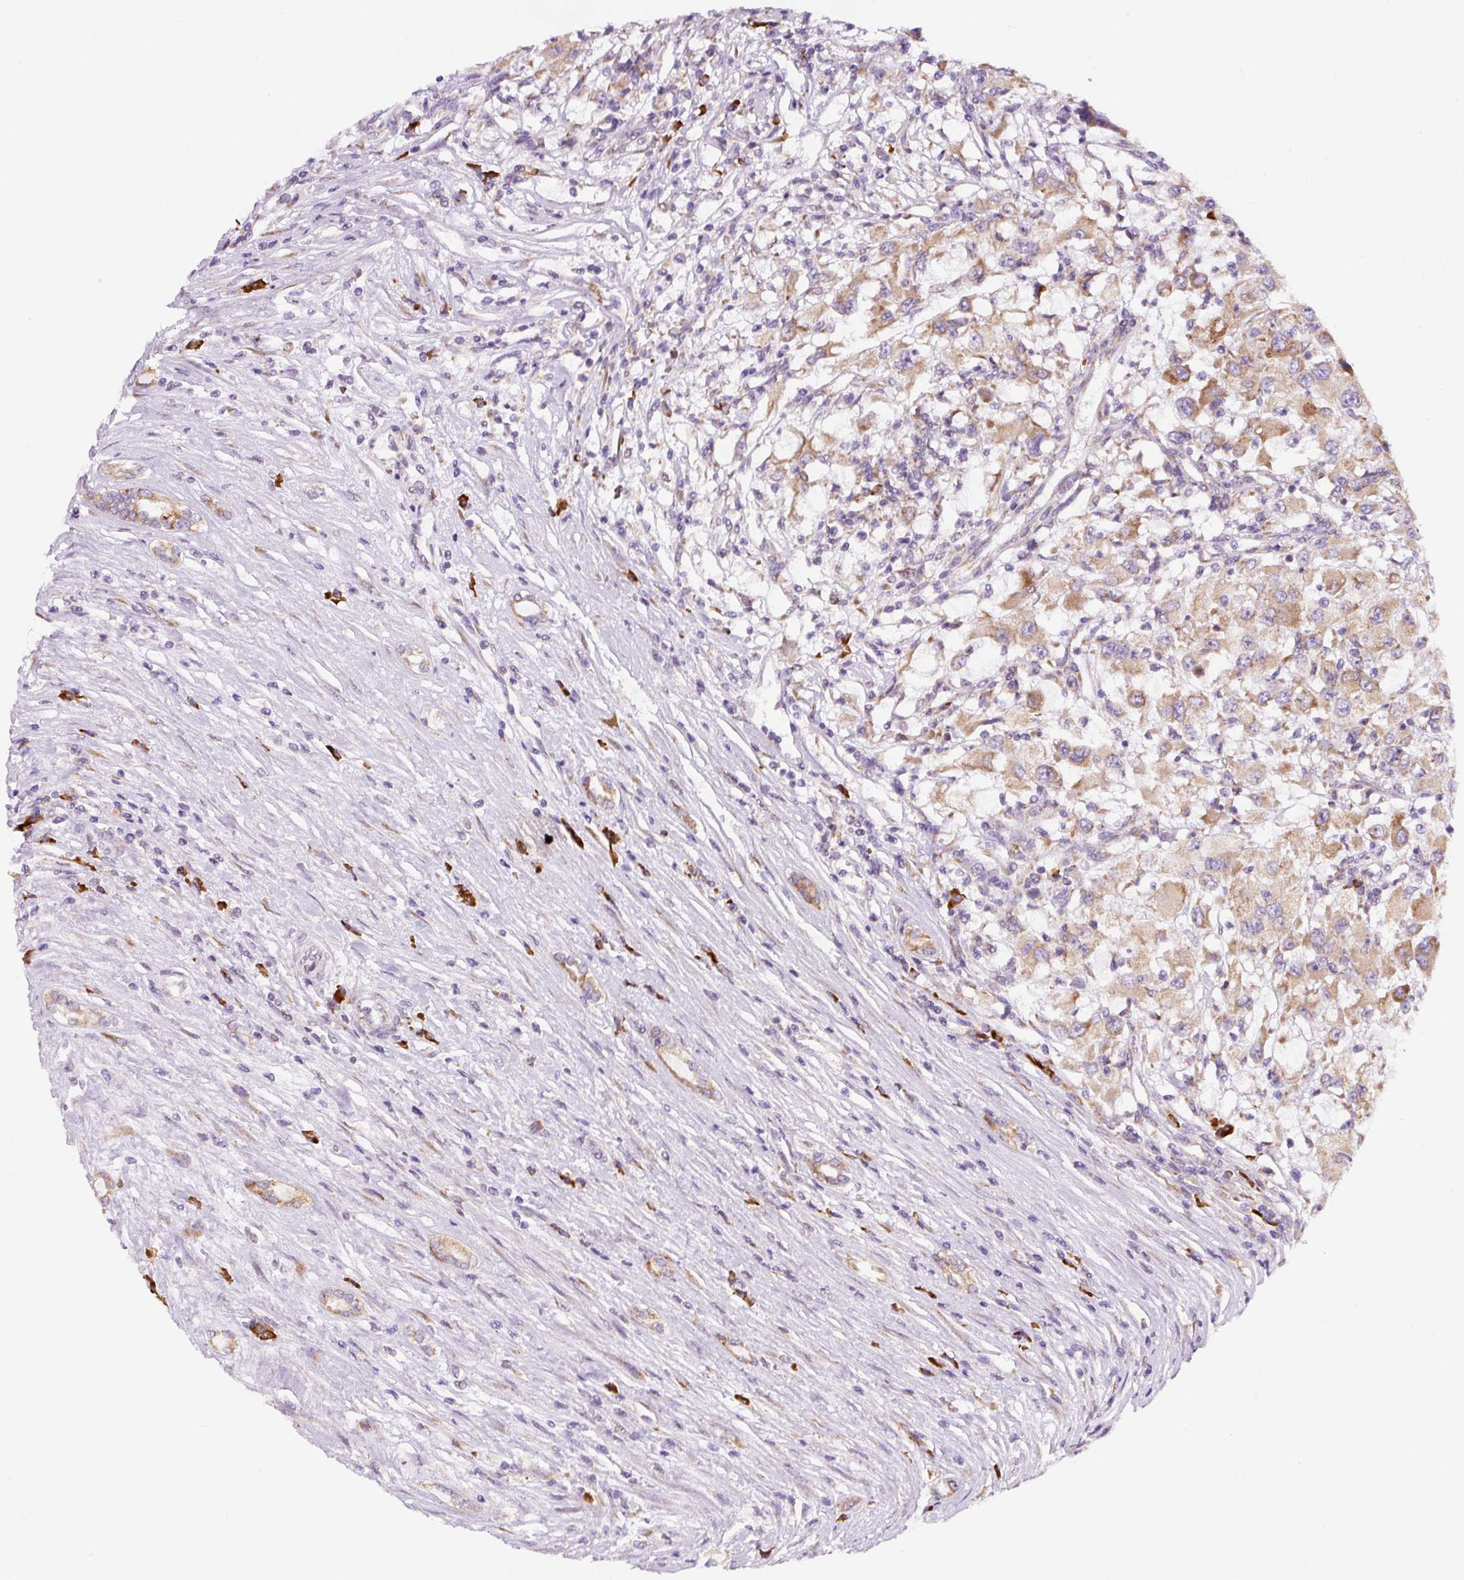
{"staining": {"intensity": "weak", "quantity": ">75%", "location": "cytoplasmic/membranous"}, "tissue": "renal cancer", "cell_type": "Tumor cells", "image_type": "cancer", "snomed": [{"axis": "morphology", "description": "Adenocarcinoma, NOS"}, {"axis": "topography", "description": "Kidney"}], "caption": "Brown immunohistochemical staining in renal cancer displays weak cytoplasmic/membranous staining in approximately >75% of tumor cells.", "gene": "DDOST", "patient": {"sex": "female", "age": 67}}